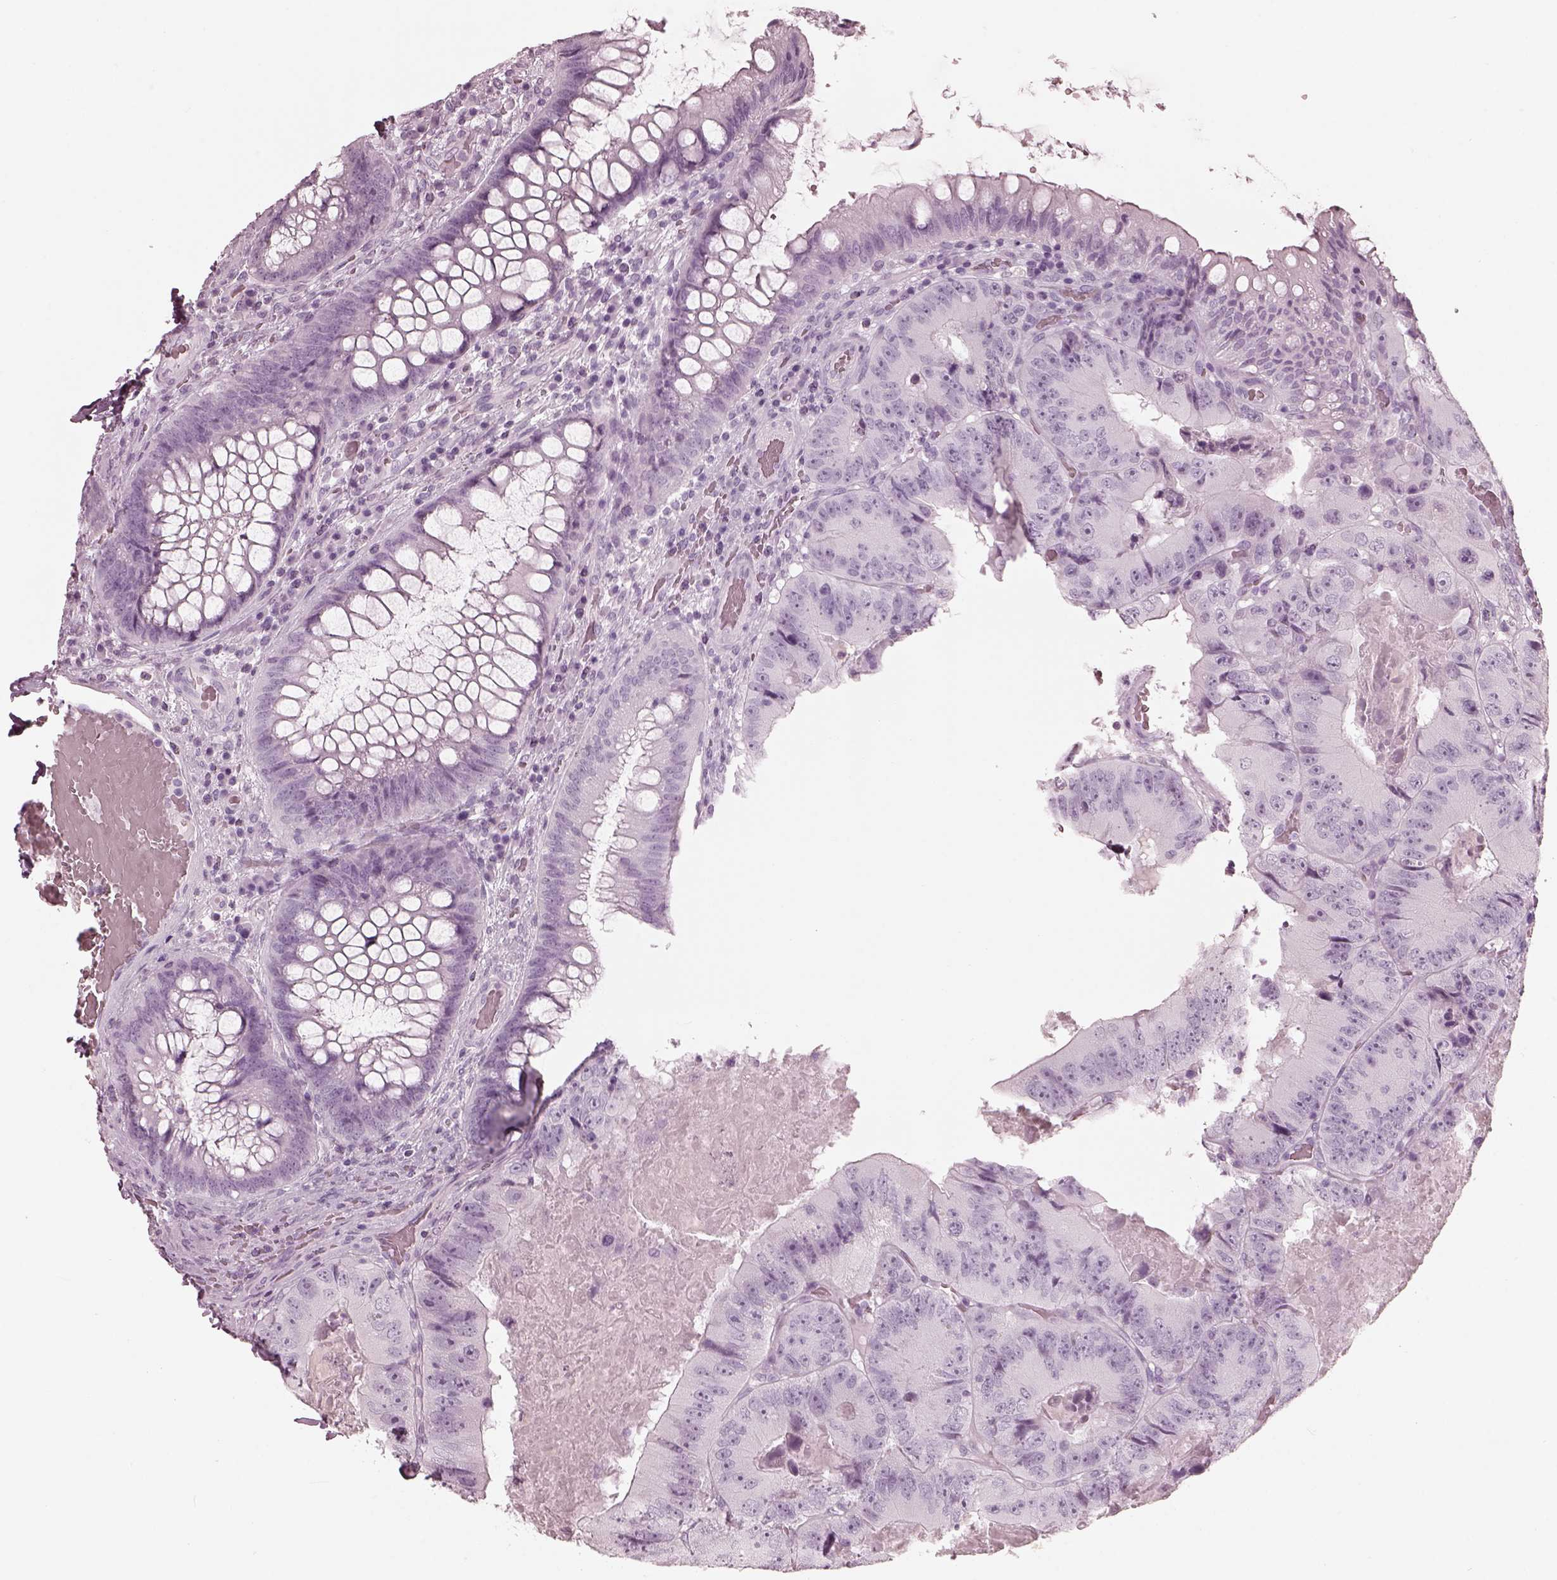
{"staining": {"intensity": "negative", "quantity": "none", "location": "none"}, "tissue": "colorectal cancer", "cell_type": "Tumor cells", "image_type": "cancer", "snomed": [{"axis": "morphology", "description": "Adenocarcinoma, NOS"}, {"axis": "topography", "description": "Colon"}], "caption": "This is an immunohistochemistry image of human adenocarcinoma (colorectal). There is no expression in tumor cells.", "gene": "FABP9", "patient": {"sex": "female", "age": 86}}